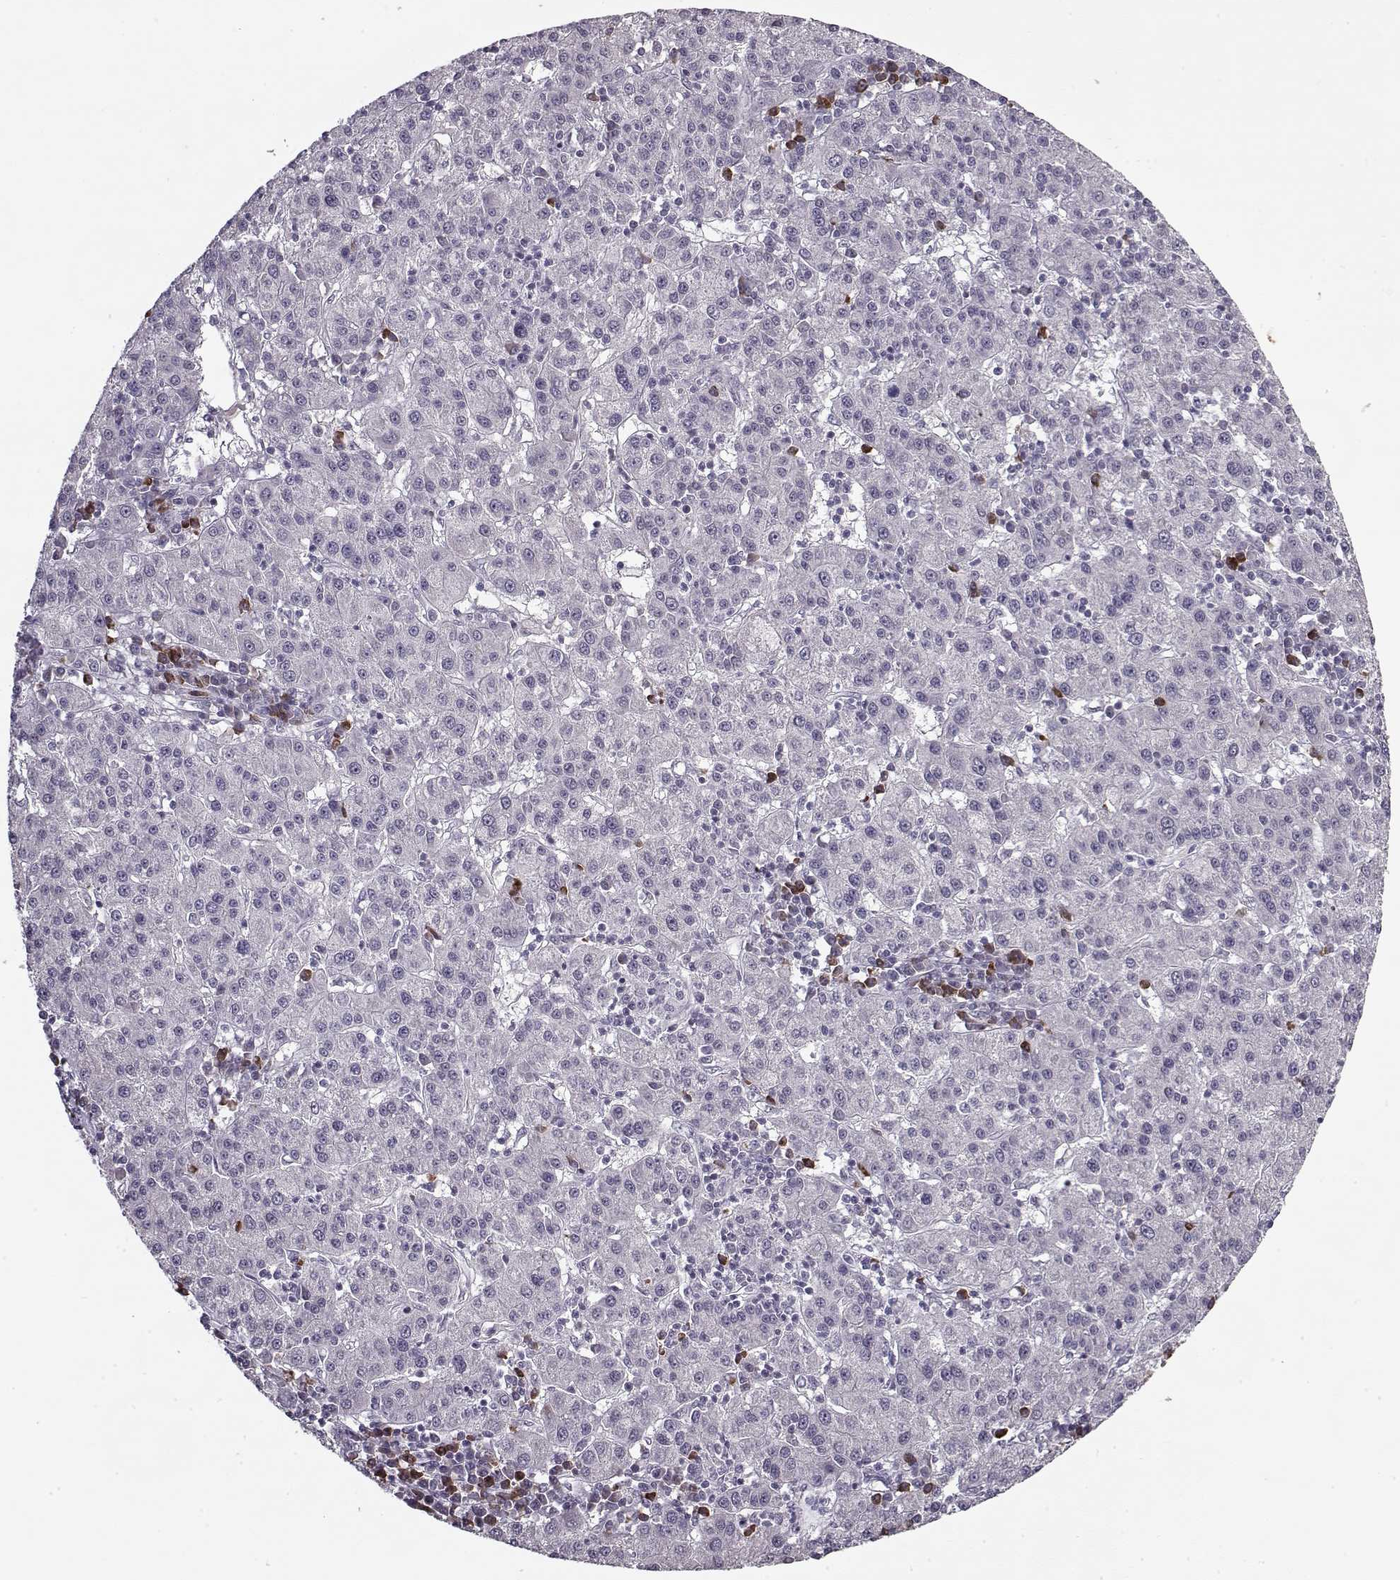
{"staining": {"intensity": "negative", "quantity": "none", "location": "none"}, "tissue": "liver cancer", "cell_type": "Tumor cells", "image_type": "cancer", "snomed": [{"axis": "morphology", "description": "Carcinoma, Hepatocellular, NOS"}, {"axis": "topography", "description": "Liver"}], "caption": "High magnification brightfield microscopy of liver cancer stained with DAB (3,3'-diaminobenzidine) (brown) and counterstained with hematoxylin (blue): tumor cells show no significant expression. (Stains: DAB (3,3'-diaminobenzidine) immunohistochemistry (IHC) with hematoxylin counter stain, Microscopy: brightfield microscopy at high magnification).", "gene": "KRT9", "patient": {"sex": "female", "age": 60}}